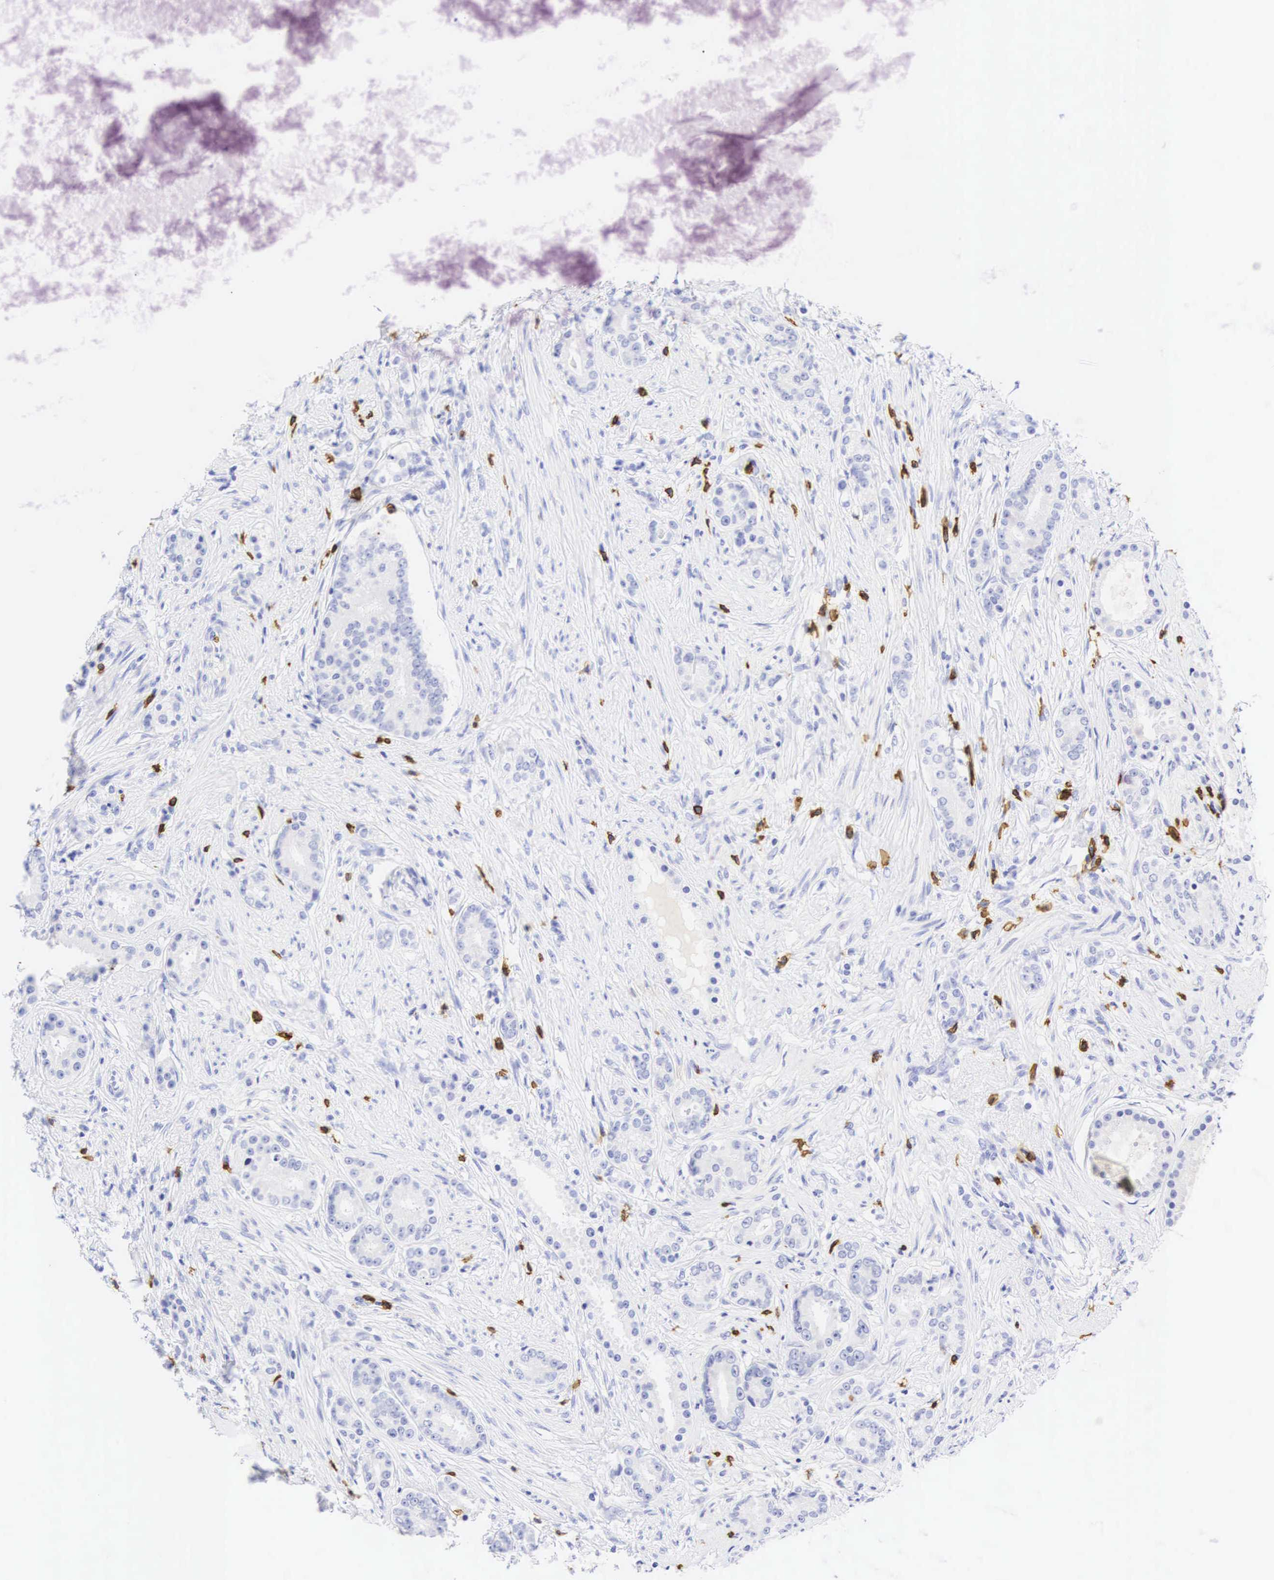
{"staining": {"intensity": "negative", "quantity": "none", "location": "none"}, "tissue": "prostate cancer", "cell_type": "Tumor cells", "image_type": "cancer", "snomed": [{"axis": "morphology", "description": "Adenocarcinoma, Medium grade"}, {"axis": "topography", "description": "Prostate"}], "caption": "Tumor cells are negative for protein expression in human prostate adenocarcinoma (medium-grade).", "gene": "CD8A", "patient": {"sex": "male", "age": 59}}